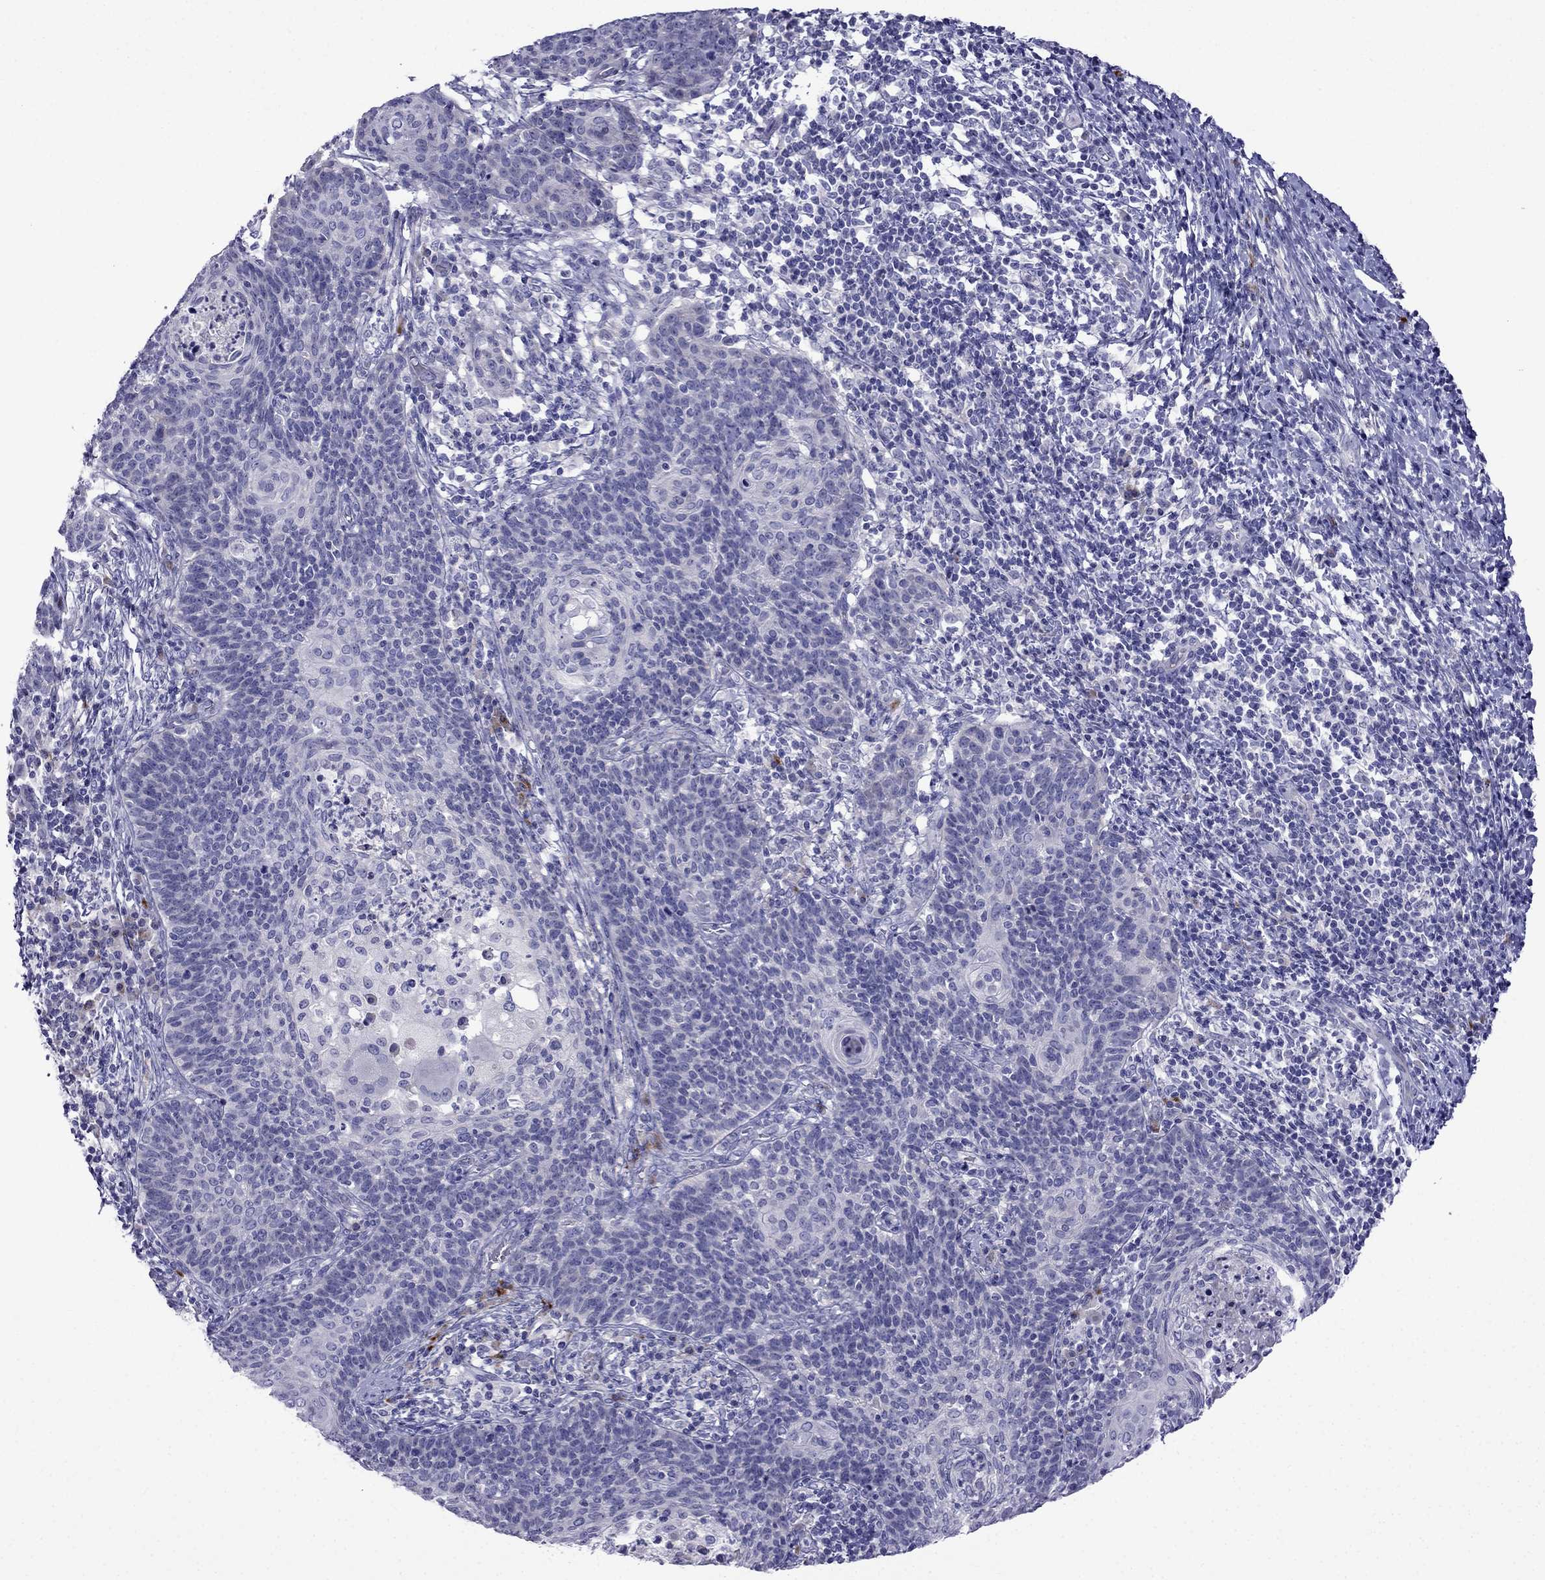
{"staining": {"intensity": "negative", "quantity": "none", "location": "none"}, "tissue": "cervical cancer", "cell_type": "Tumor cells", "image_type": "cancer", "snomed": [{"axis": "morphology", "description": "Squamous cell carcinoma, NOS"}, {"axis": "topography", "description": "Cervix"}], "caption": "A histopathology image of human cervical squamous cell carcinoma is negative for staining in tumor cells.", "gene": "PATE1", "patient": {"sex": "female", "age": 39}}